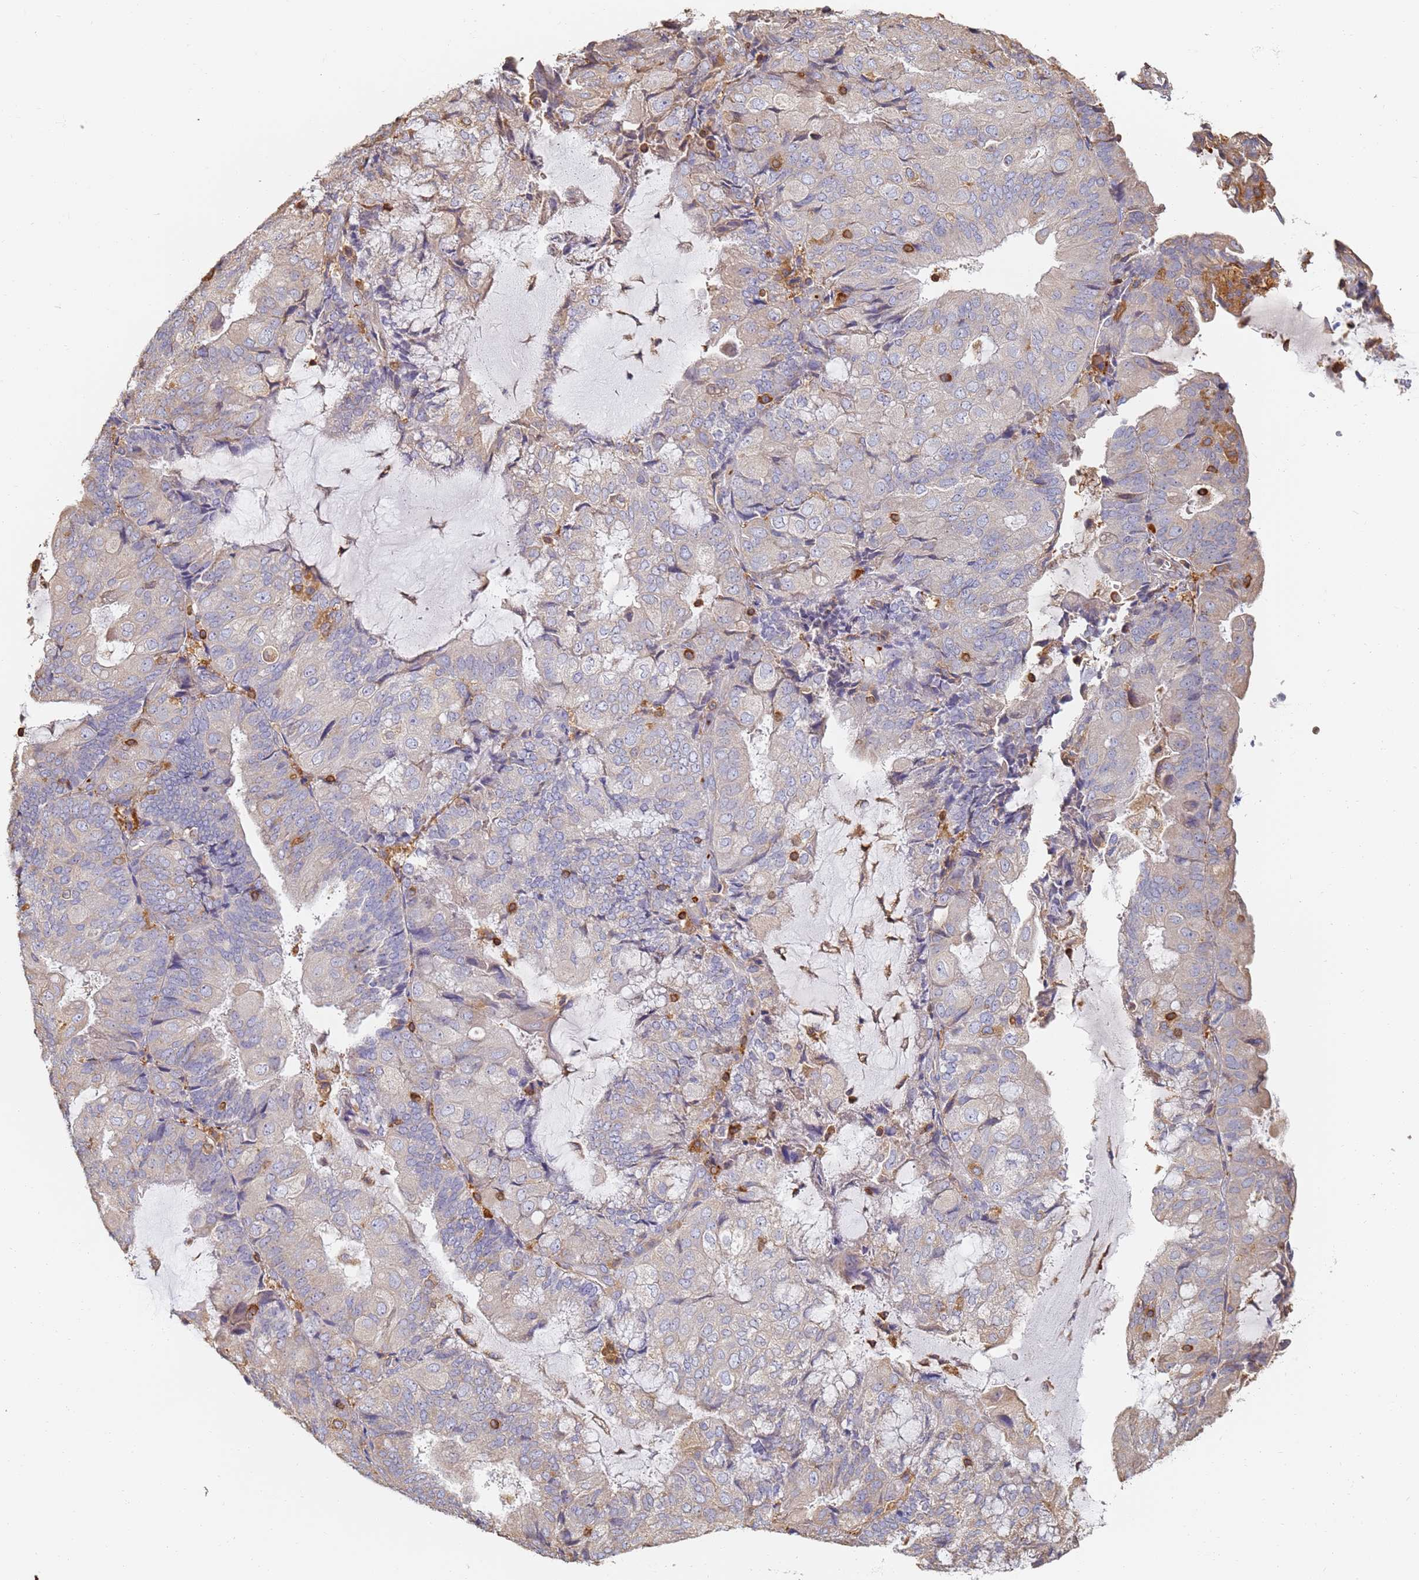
{"staining": {"intensity": "negative", "quantity": "none", "location": "none"}, "tissue": "endometrial cancer", "cell_type": "Tumor cells", "image_type": "cancer", "snomed": [{"axis": "morphology", "description": "Adenocarcinoma, NOS"}, {"axis": "topography", "description": "Endometrium"}], "caption": "A high-resolution histopathology image shows immunohistochemistry (IHC) staining of endometrial adenocarcinoma, which demonstrates no significant positivity in tumor cells.", "gene": "BIN2", "patient": {"sex": "female", "age": 81}}